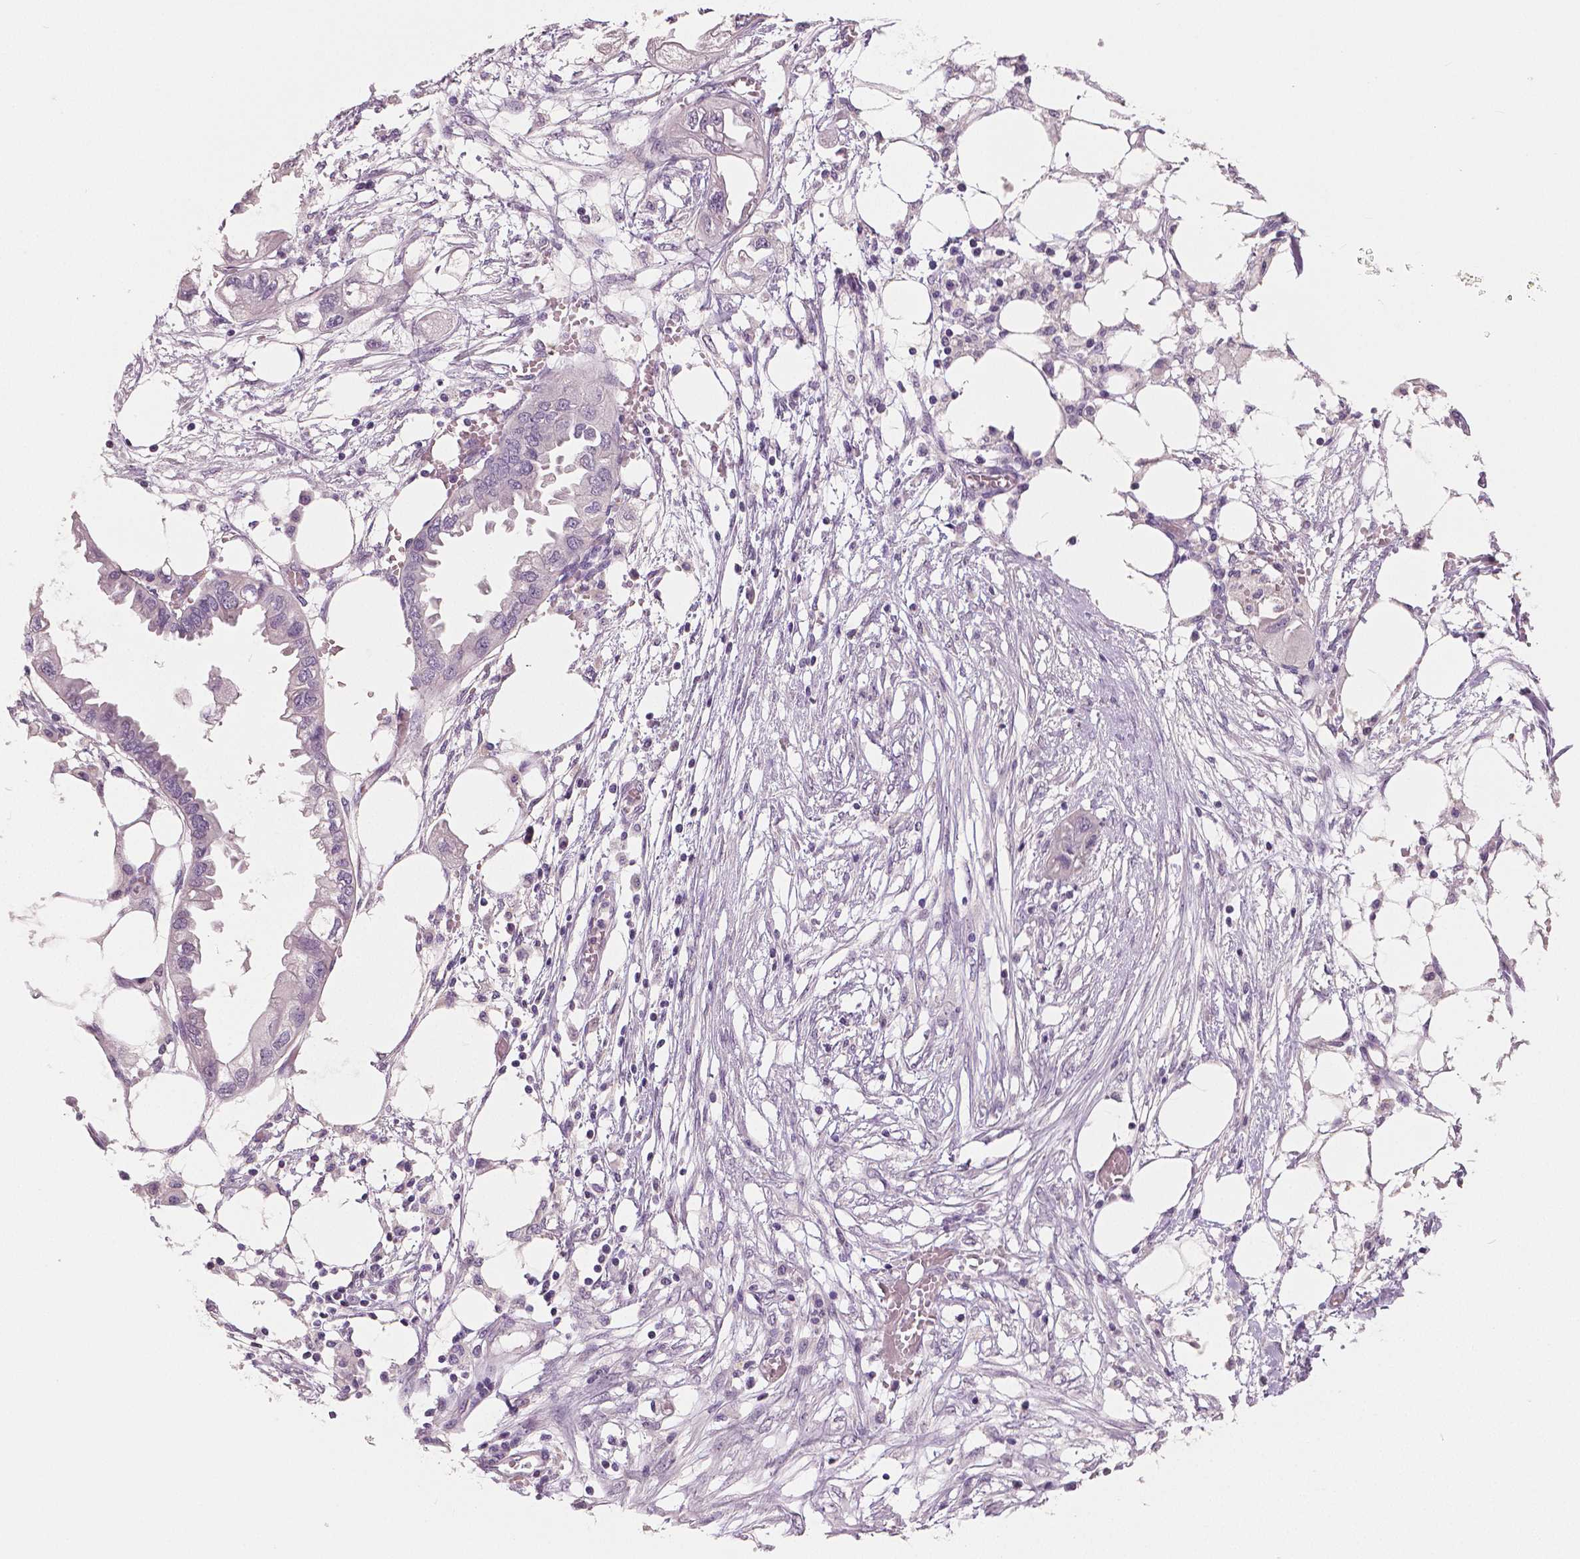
{"staining": {"intensity": "negative", "quantity": "none", "location": "none"}, "tissue": "endometrial cancer", "cell_type": "Tumor cells", "image_type": "cancer", "snomed": [{"axis": "morphology", "description": "Adenocarcinoma, NOS"}, {"axis": "morphology", "description": "Adenocarcinoma, metastatic, NOS"}, {"axis": "topography", "description": "Adipose tissue"}, {"axis": "topography", "description": "Endometrium"}], "caption": "Endometrial cancer stained for a protein using IHC shows no positivity tumor cells.", "gene": "NECAB1", "patient": {"sex": "female", "age": 67}}